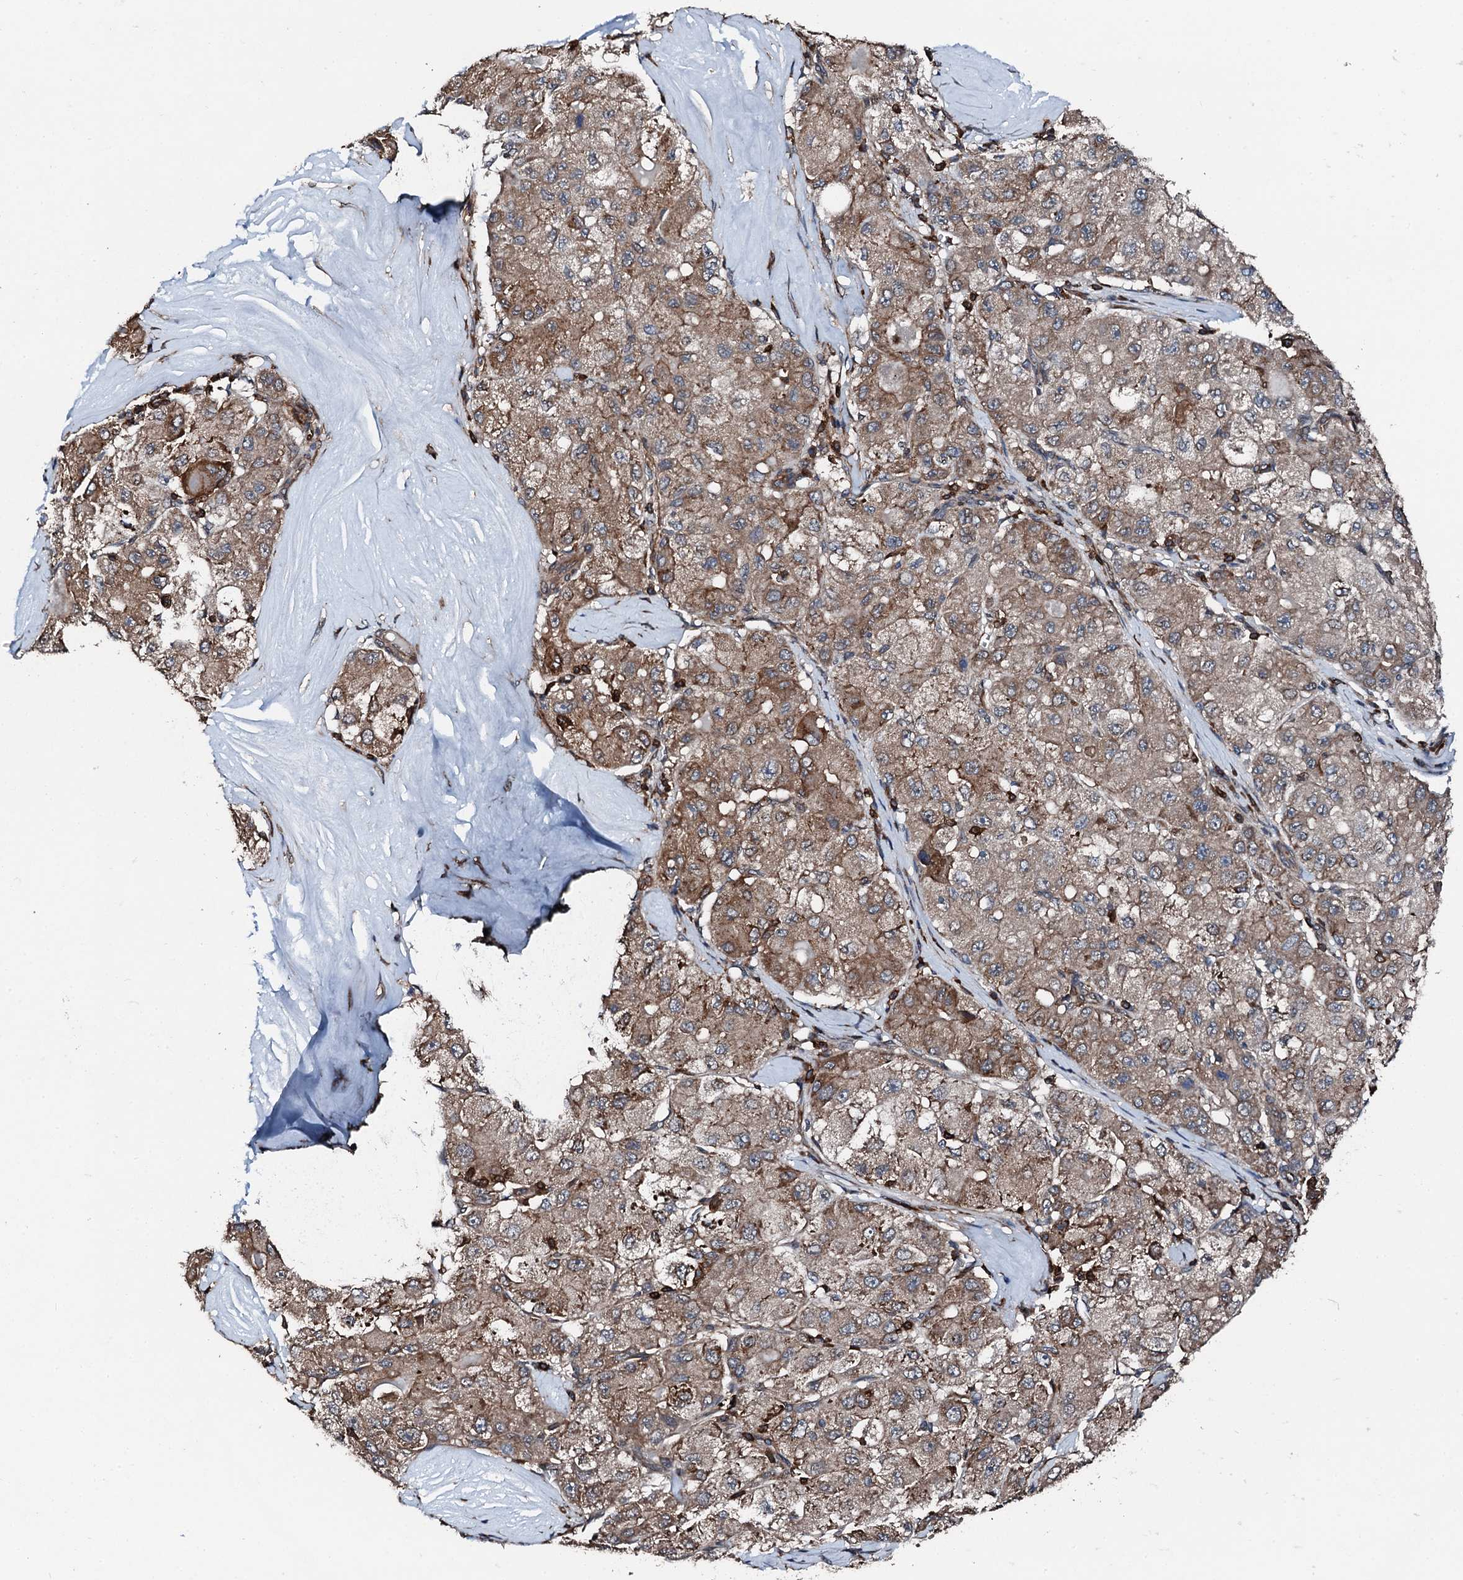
{"staining": {"intensity": "moderate", "quantity": "25%-75%", "location": "cytoplasmic/membranous"}, "tissue": "liver cancer", "cell_type": "Tumor cells", "image_type": "cancer", "snomed": [{"axis": "morphology", "description": "Carcinoma, Hepatocellular, NOS"}, {"axis": "topography", "description": "Liver"}], "caption": "Hepatocellular carcinoma (liver) stained with a protein marker exhibits moderate staining in tumor cells.", "gene": "EDC4", "patient": {"sex": "male", "age": 80}}